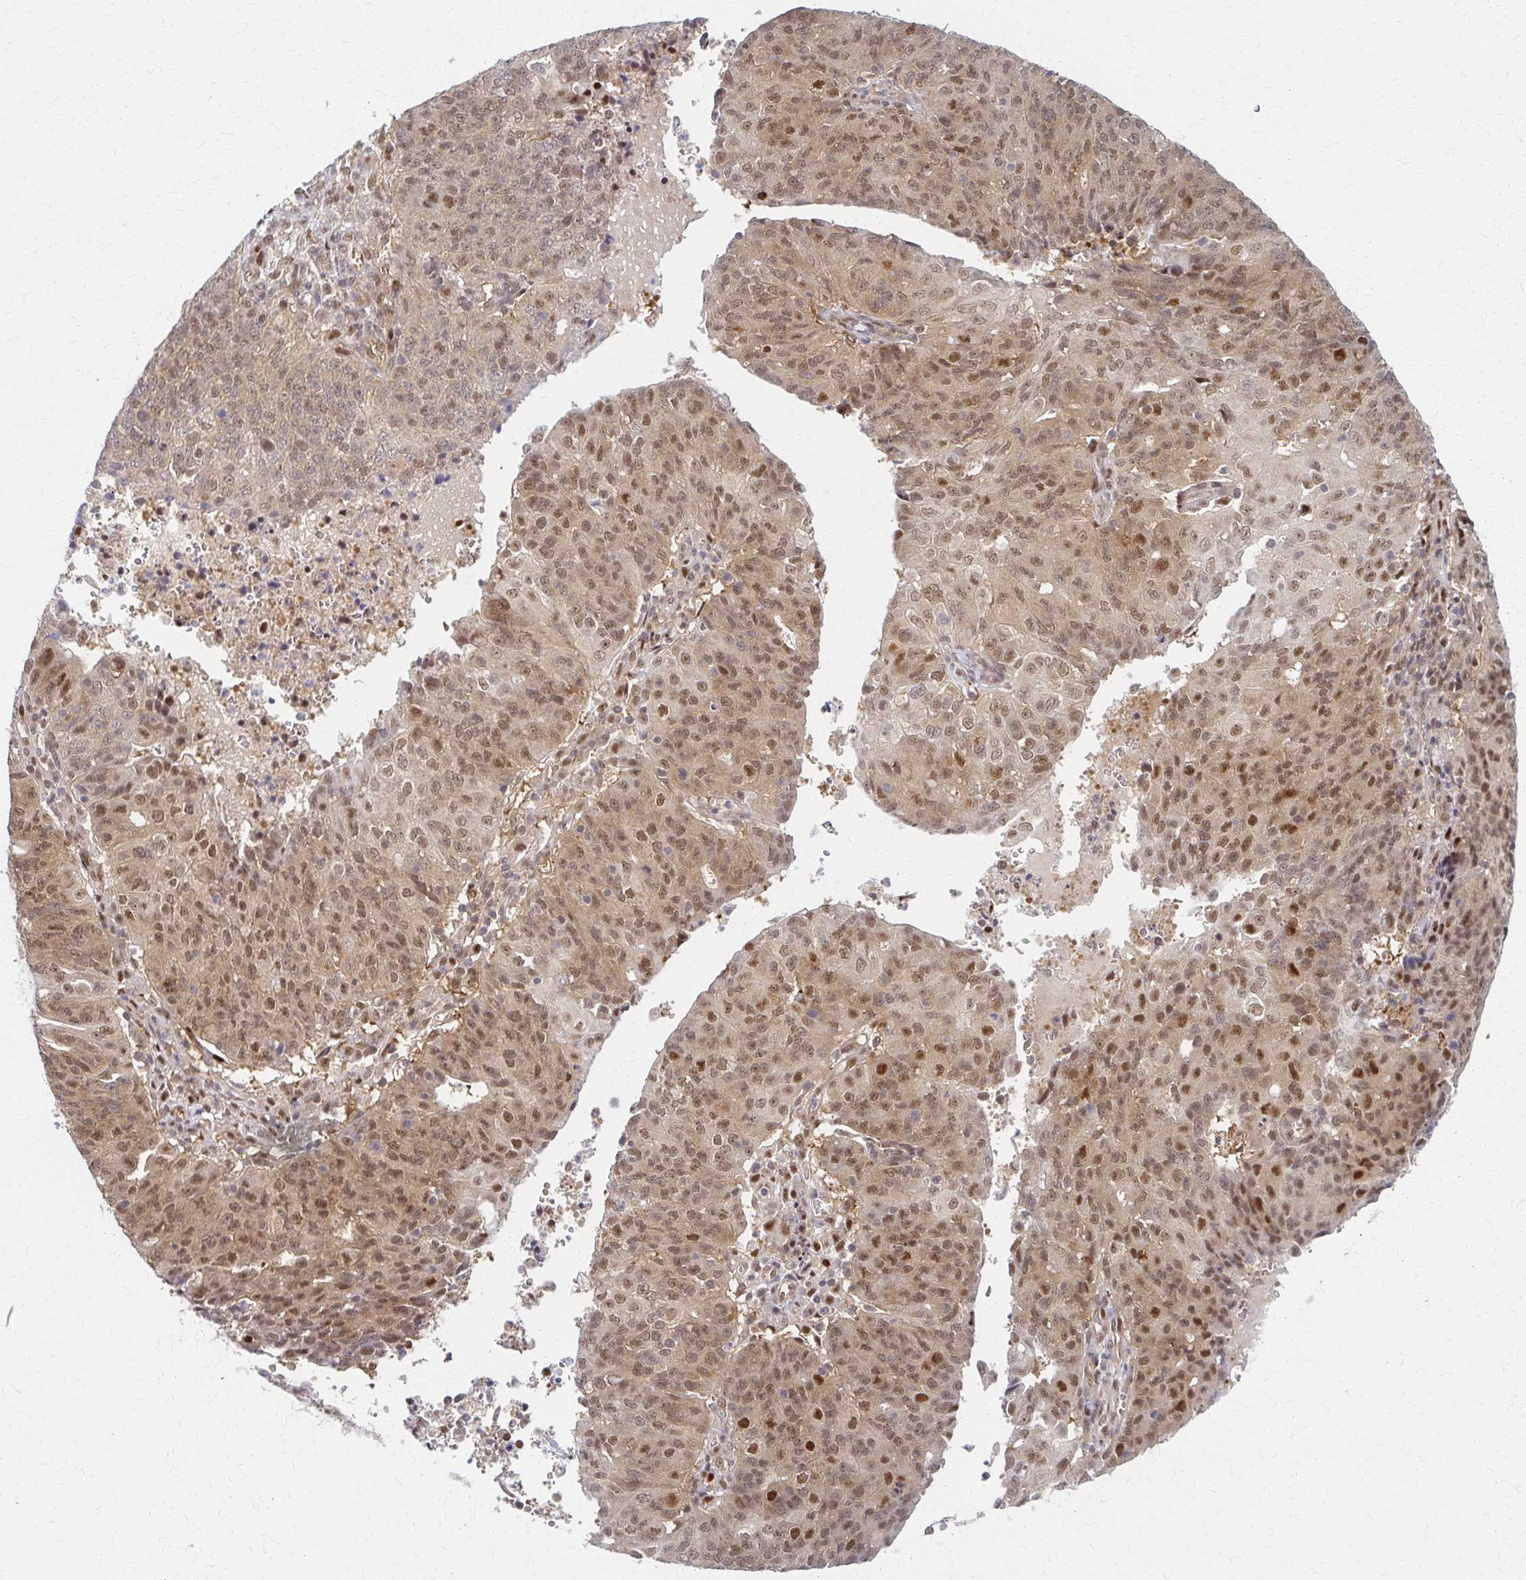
{"staining": {"intensity": "moderate", "quantity": ">75%", "location": "nuclear"}, "tissue": "endometrial cancer", "cell_type": "Tumor cells", "image_type": "cancer", "snomed": [{"axis": "morphology", "description": "Adenocarcinoma, NOS"}, {"axis": "topography", "description": "Endometrium"}], "caption": "Endometrial adenocarcinoma stained for a protein (brown) shows moderate nuclear positive staining in approximately >75% of tumor cells.", "gene": "PSMD7", "patient": {"sex": "female", "age": 82}}